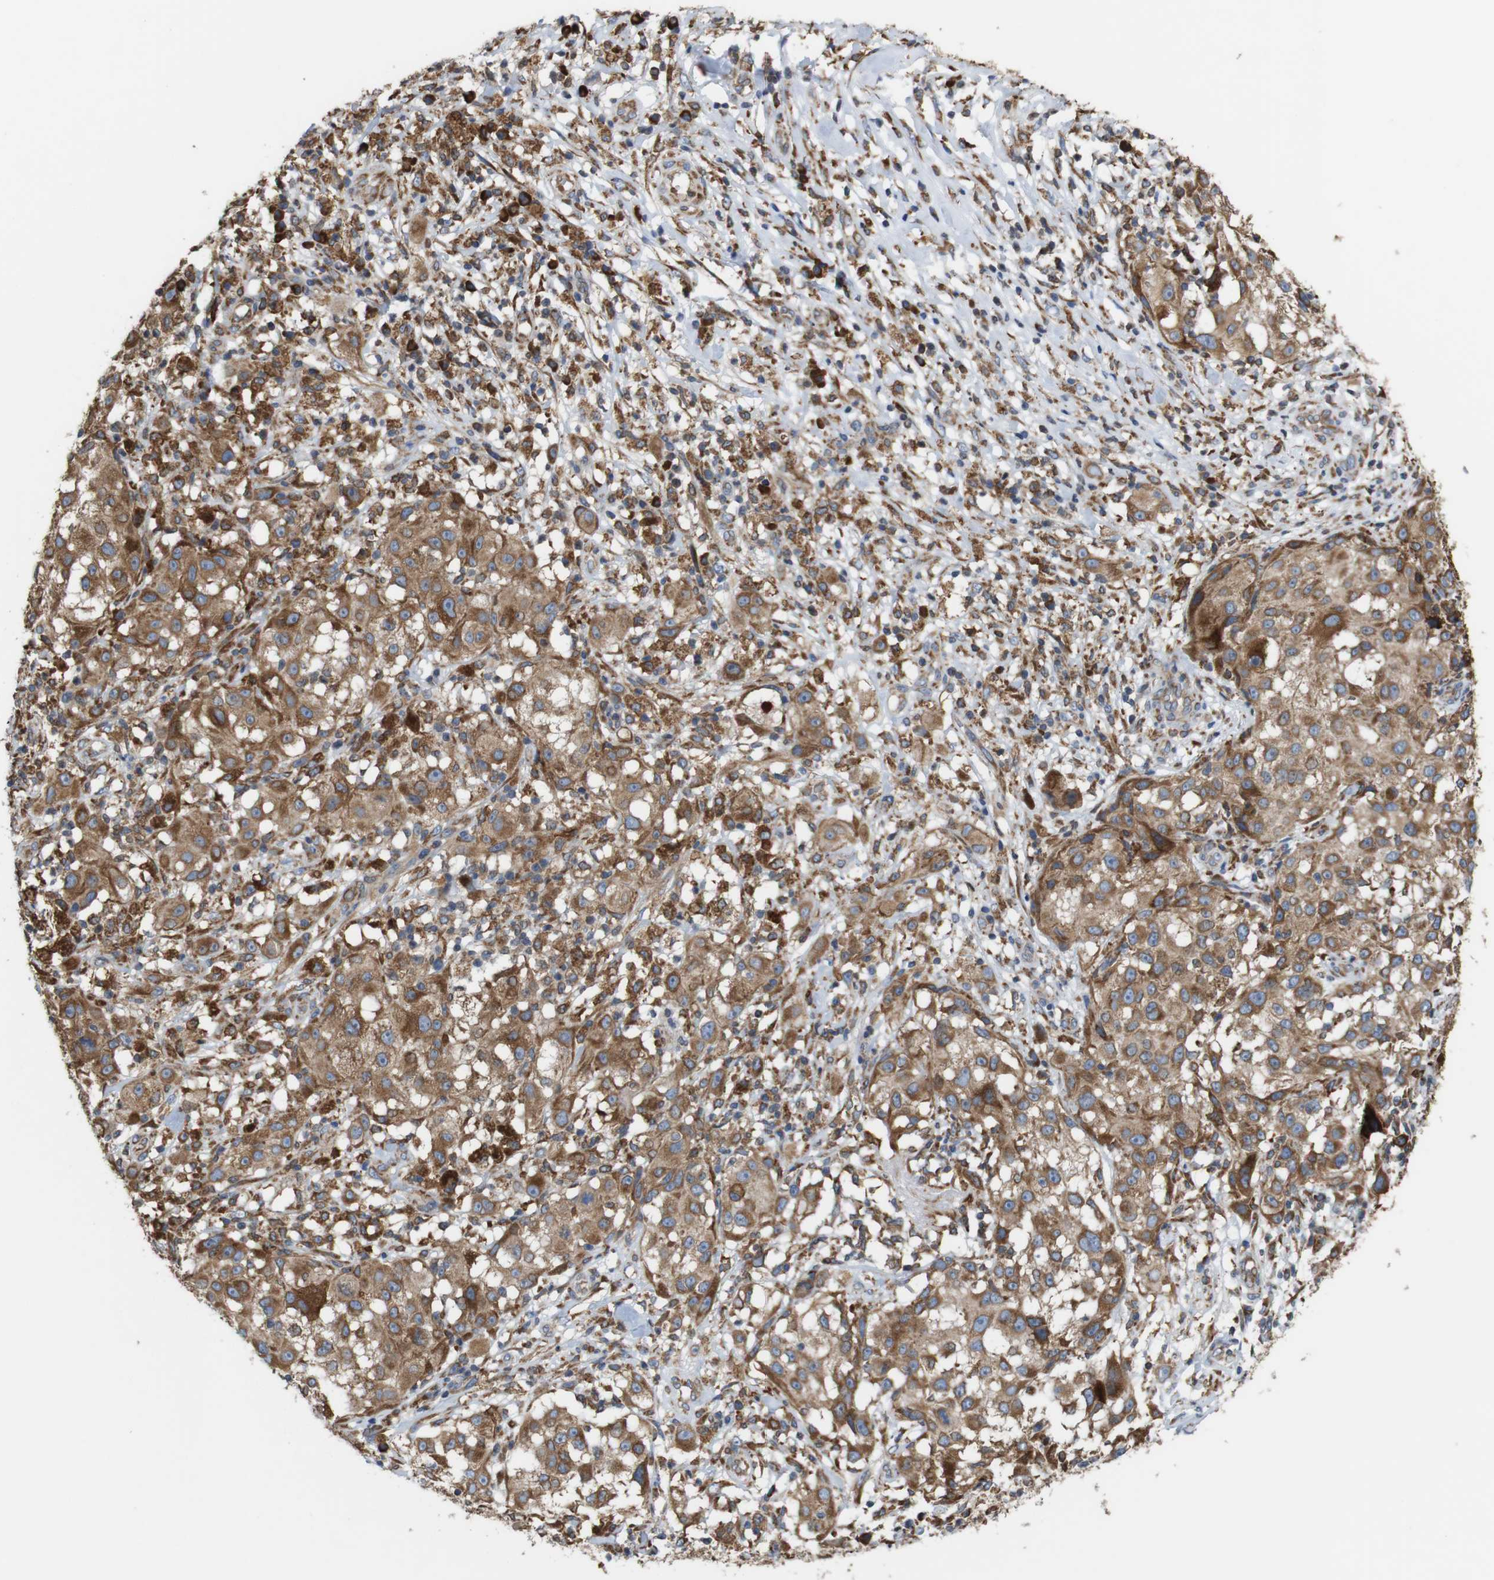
{"staining": {"intensity": "moderate", "quantity": ">75%", "location": "cytoplasmic/membranous"}, "tissue": "melanoma", "cell_type": "Tumor cells", "image_type": "cancer", "snomed": [{"axis": "morphology", "description": "Necrosis, NOS"}, {"axis": "morphology", "description": "Malignant melanoma, NOS"}, {"axis": "topography", "description": "Skin"}], "caption": "IHC micrograph of neoplastic tissue: human melanoma stained using immunohistochemistry displays medium levels of moderate protein expression localized specifically in the cytoplasmic/membranous of tumor cells, appearing as a cytoplasmic/membranous brown color.", "gene": "UGGT1", "patient": {"sex": "female", "age": 87}}